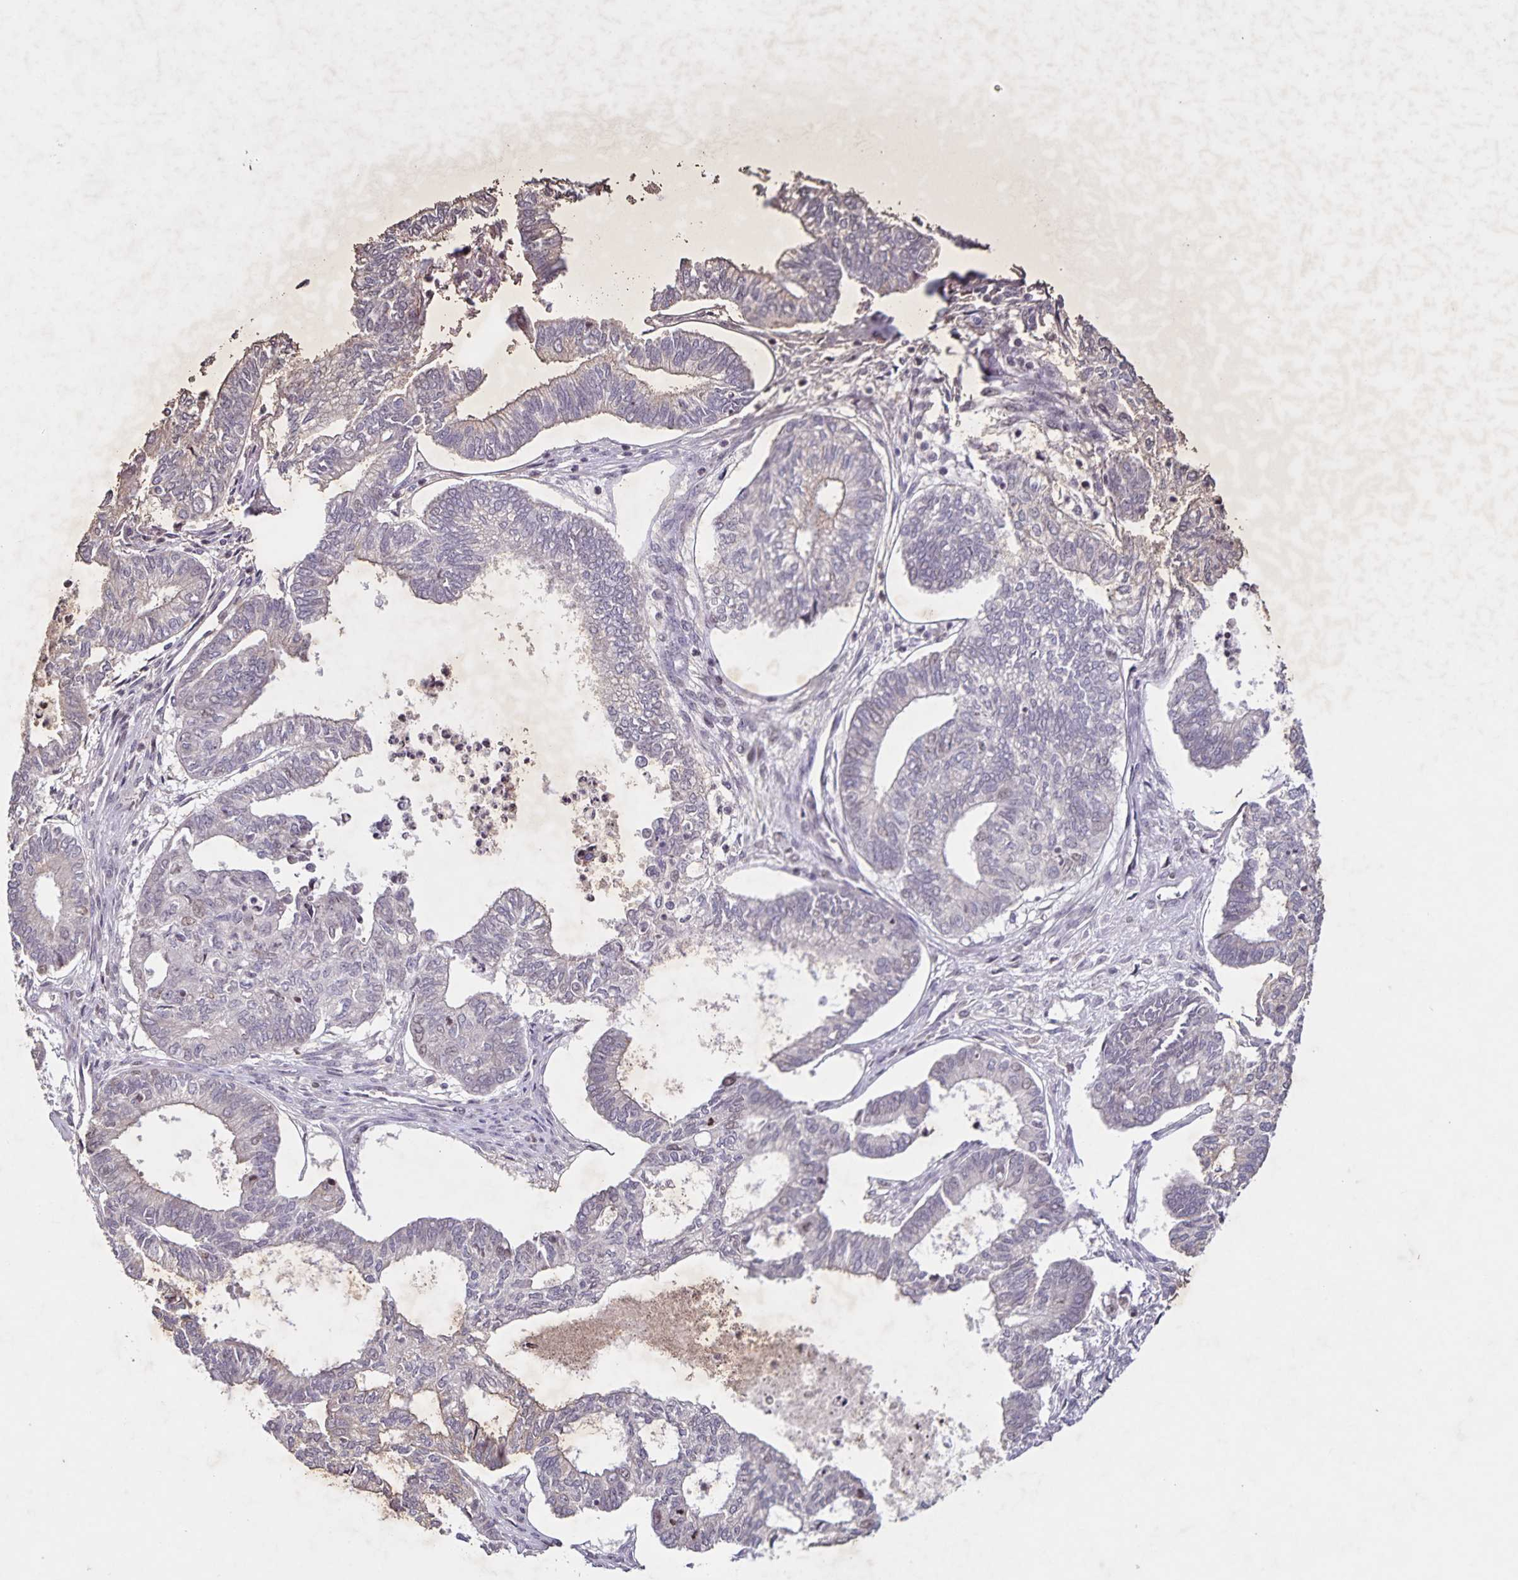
{"staining": {"intensity": "weak", "quantity": "<25%", "location": "nuclear"}, "tissue": "ovarian cancer", "cell_type": "Tumor cells", "image_type": "cancer", "snomed": [{"axis": "morphology", "description": "Carcinoma, endometroid"}, {"axis": "topography", "description": "Ovary"}], "caption": "Tumor cells are negative for brown protein staining in endometroid carcinoma (ovarian).", "gene": "GDF2", "patient": {"sex": "female", "age": 64}}